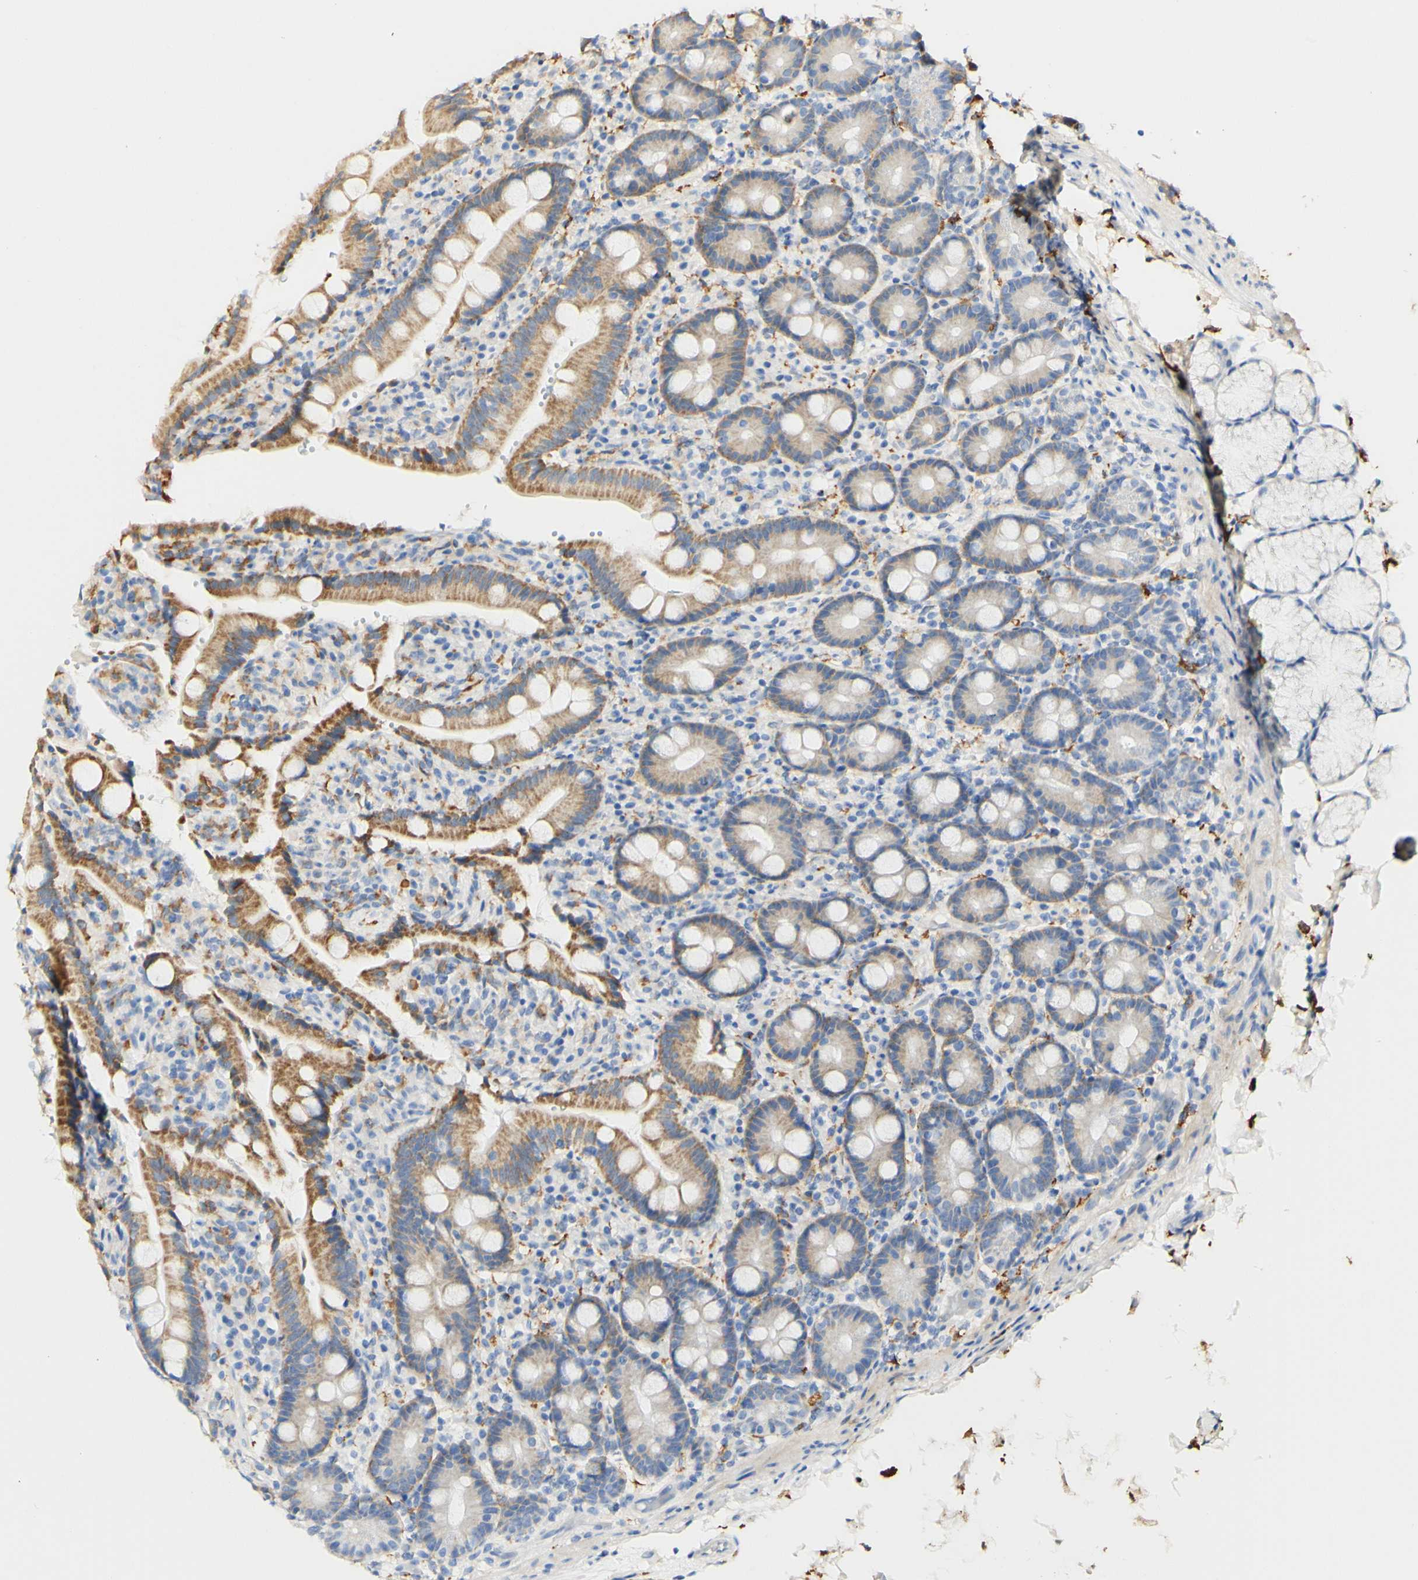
{"staining": {"intensity": "moderate", "quantity": "25%-75%", "location": "cytoplasmic/membranous"}, "tissue": "duodenum", "cell_type": "Glandular cells", "image_type": "normal", "snomed": [{"axis": "morphology", "description": "Normal tissue, NOS"}, {"axis": "topography", "description": "Small intestine, NOS"}], "caption": "IHC photomicrograph of unremarkable human duodenum stained for a protein (brown), which shows medium levels of moderate cytoplasmic/membranous expression in about 25%-75% of glandular cells.", "gene": "FCGRT", "patient": {"sex": "female", "age": 71}}